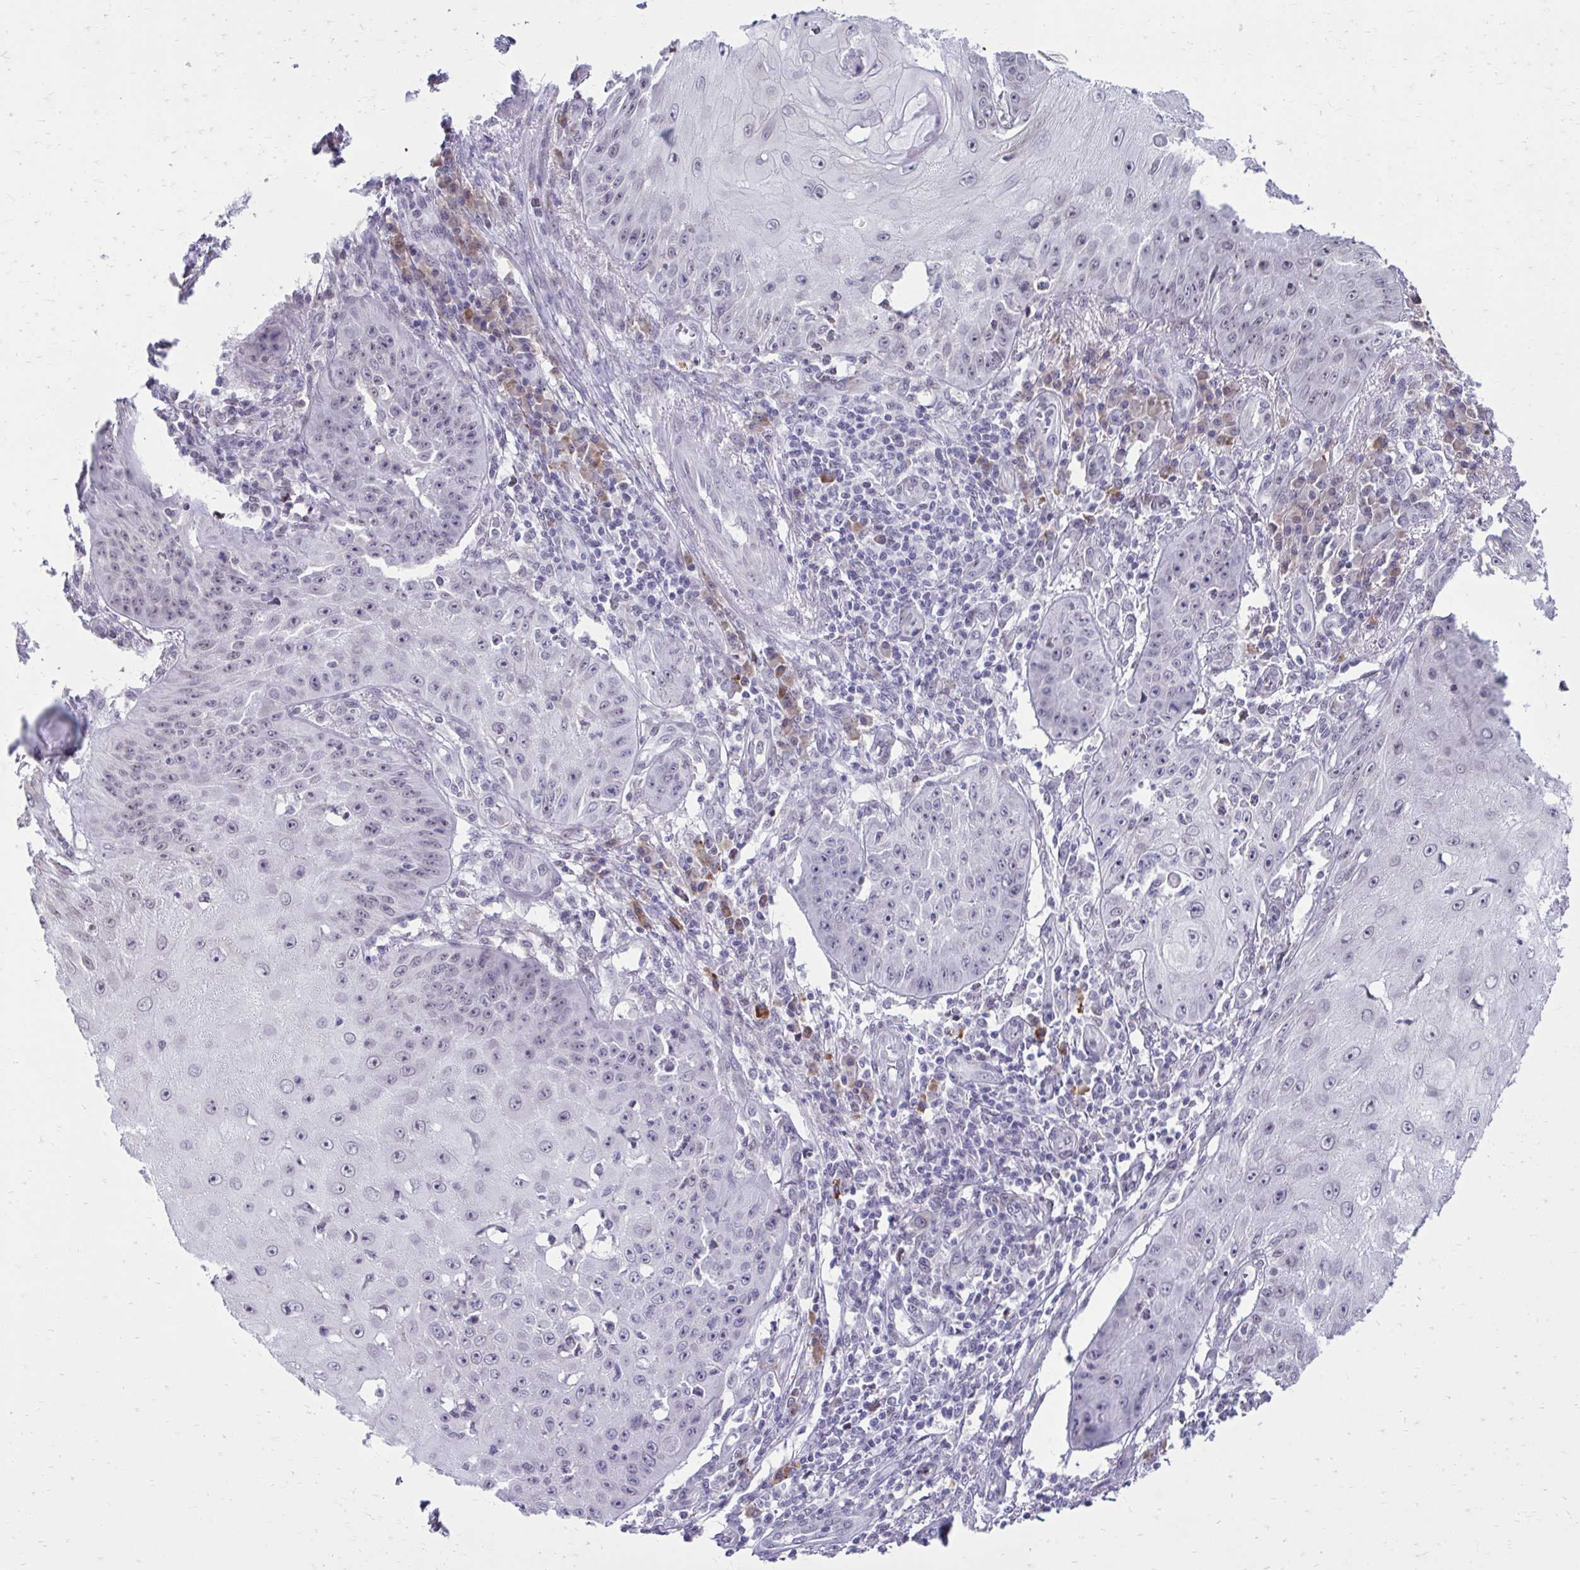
{"staining": {"intensity": "negative", "quantity": "none", "location": "none"}, "tissue": "skin cancer", "cell_type": "Tumor cells", "image_type": "cancer", "snomed": [{"axis": "morphology", "description": "Squamous cell carcinoma, NOS"}, {"axis": "topography", "description": "Skin"}], "caption": "High magnification brightfield microscopy of skin cancer (squamous cell carcinoma) stained with DAB (brown) and counterstained with hematoxylin (blue): tumor cells show no significant staining. (Stains: DAB (3,3'-diaminobenzidine) immunohistochemistry (IHC) with hematoxylin counter stain, Microscopy: brightfield microscopy at high magnification).", "gene": "PROSER1", "patient": {"sex": "male", "age": 70}}